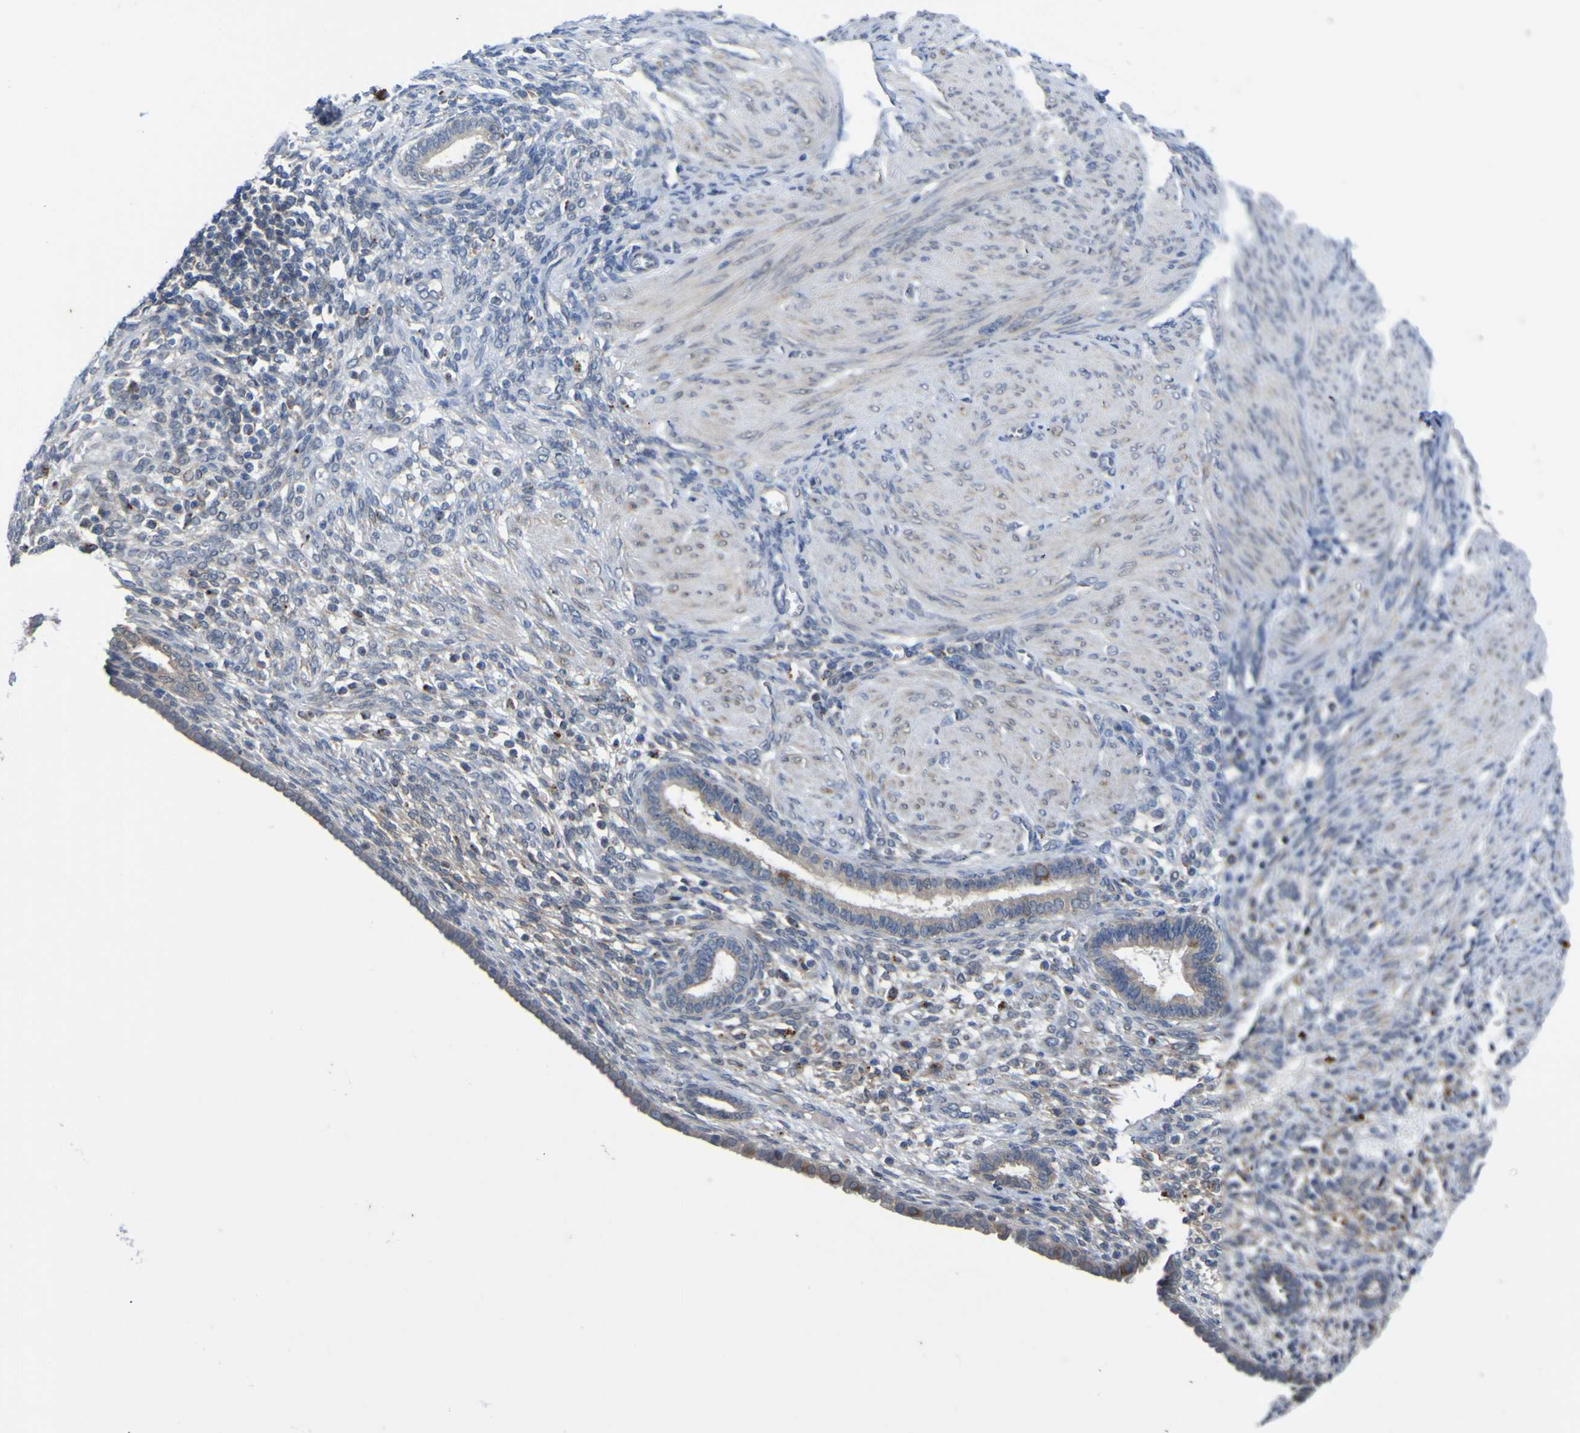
{"staining": {"intensity": "weak", "quantity": "<25%", "location": "cytoplasmic/membranous"}, "tissue": "endometrium", "cell_type": "Cells in endometrial stroma", "image_type": "normal", "snomed": [{"axis": "morphology", "description": "Normal tissue, NOS"}, {"axis": "topography", "description": "Endometrium"}], "caption": "Immunohistochemistry of normal endometrium displays no staining in cells in endometrial stroma.", "gene": "TNFRSF11A", "patient": {"sex": "female", "age": 72}}